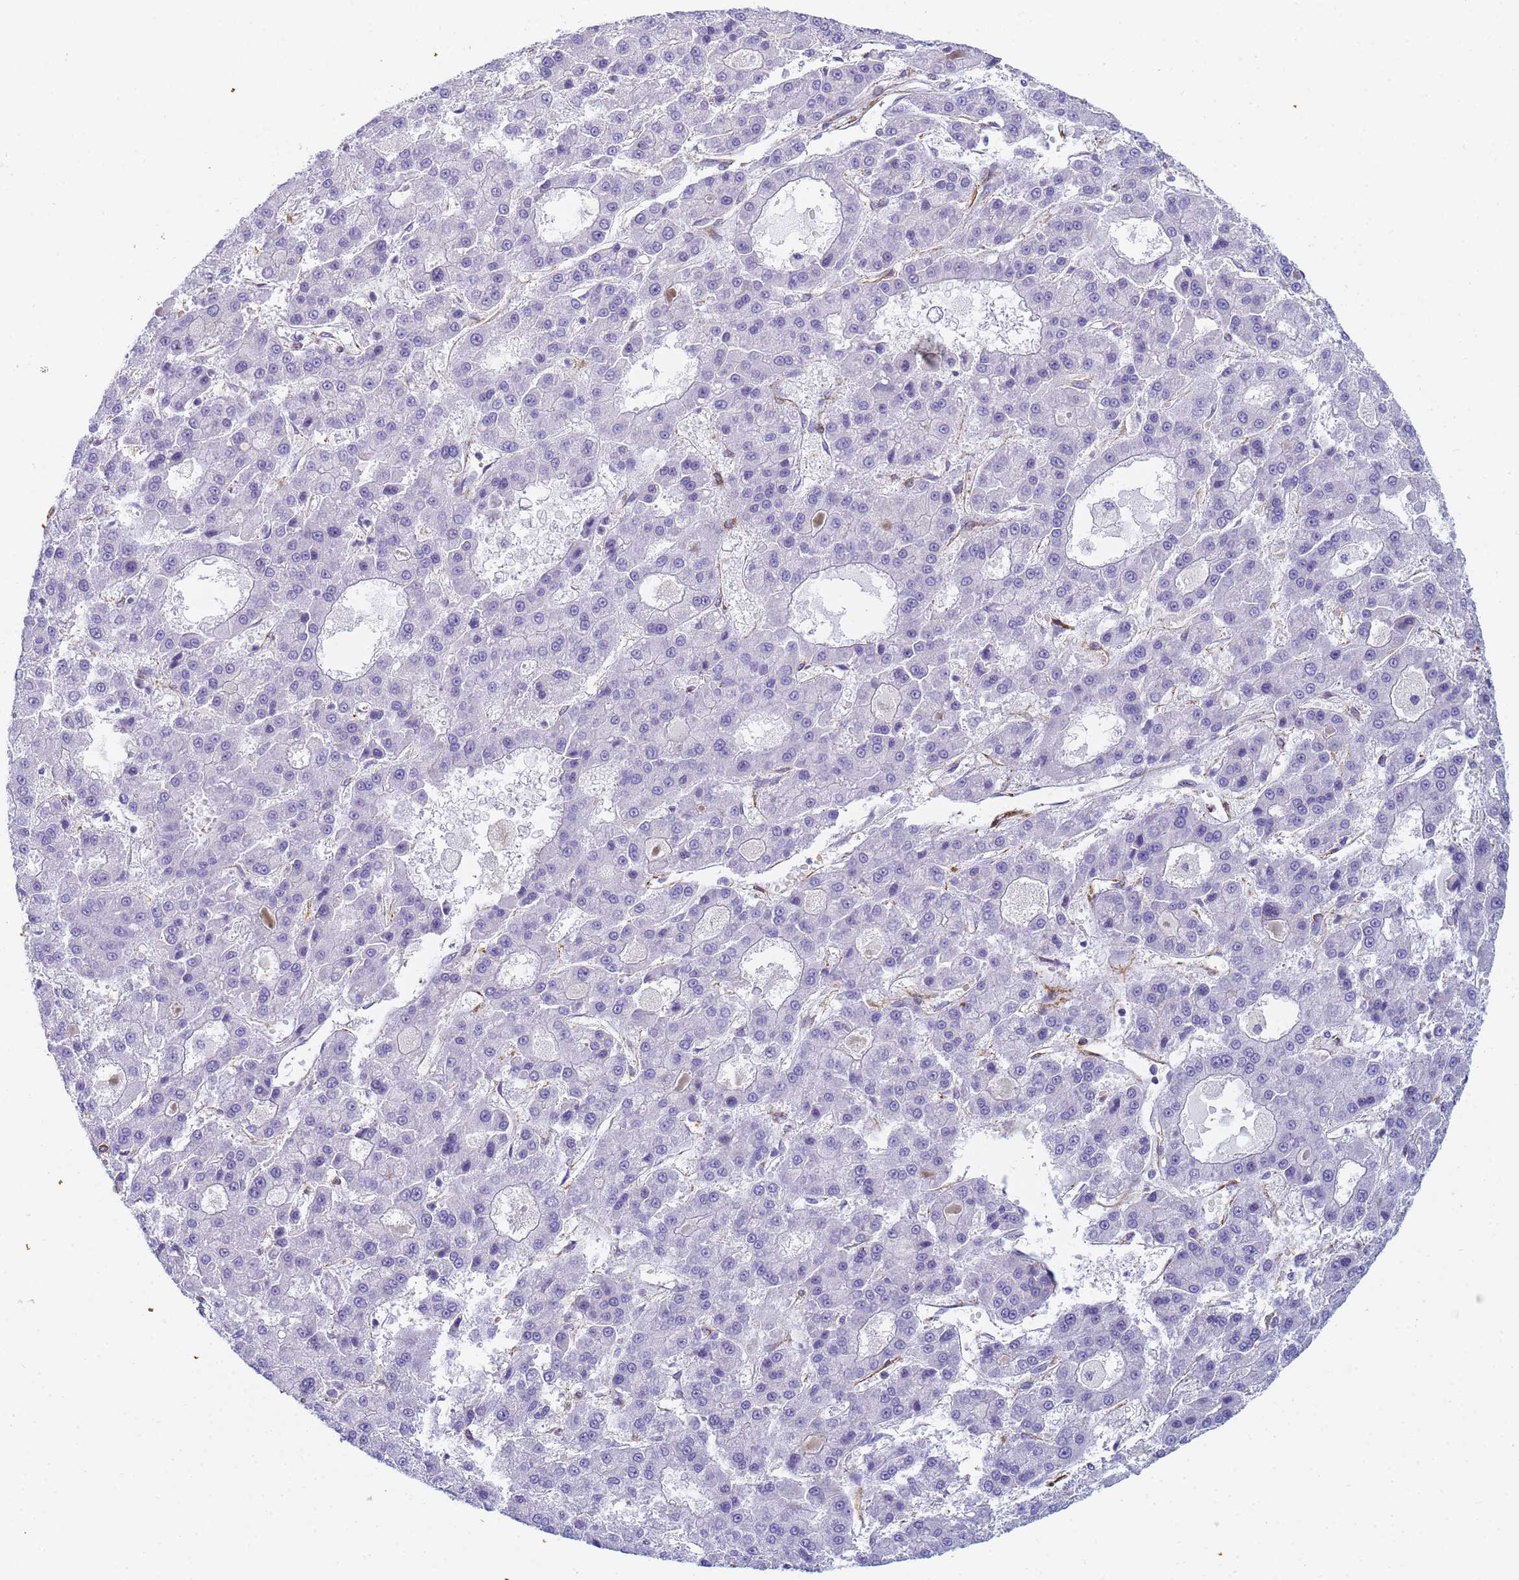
{"staining": {"intensity": "negative", "quantity": "none", "location": "none"}, "tissue": "liver cancer", "cell_type": "Tumor cells", "image_type": "cancer", "snomed": [{"axis": "morphology", "description": "Carcinoma, Hepatocellular, NOS"}, {"axis": "topography", "description": "Liver"}], "caption": "Immunohistochemical staining of human hepatocellular carcinoma (liver) exhibits no significant positivity in tumor cells. (Stains: DAB (3,3'-diaminobenzidine) immunohistochemistry with hematoxylin counter stain, Microscopy: brightfield microscopy at high magnification).", "gene": "TPM1", "patient": {"sex": "male", "age": 70}}